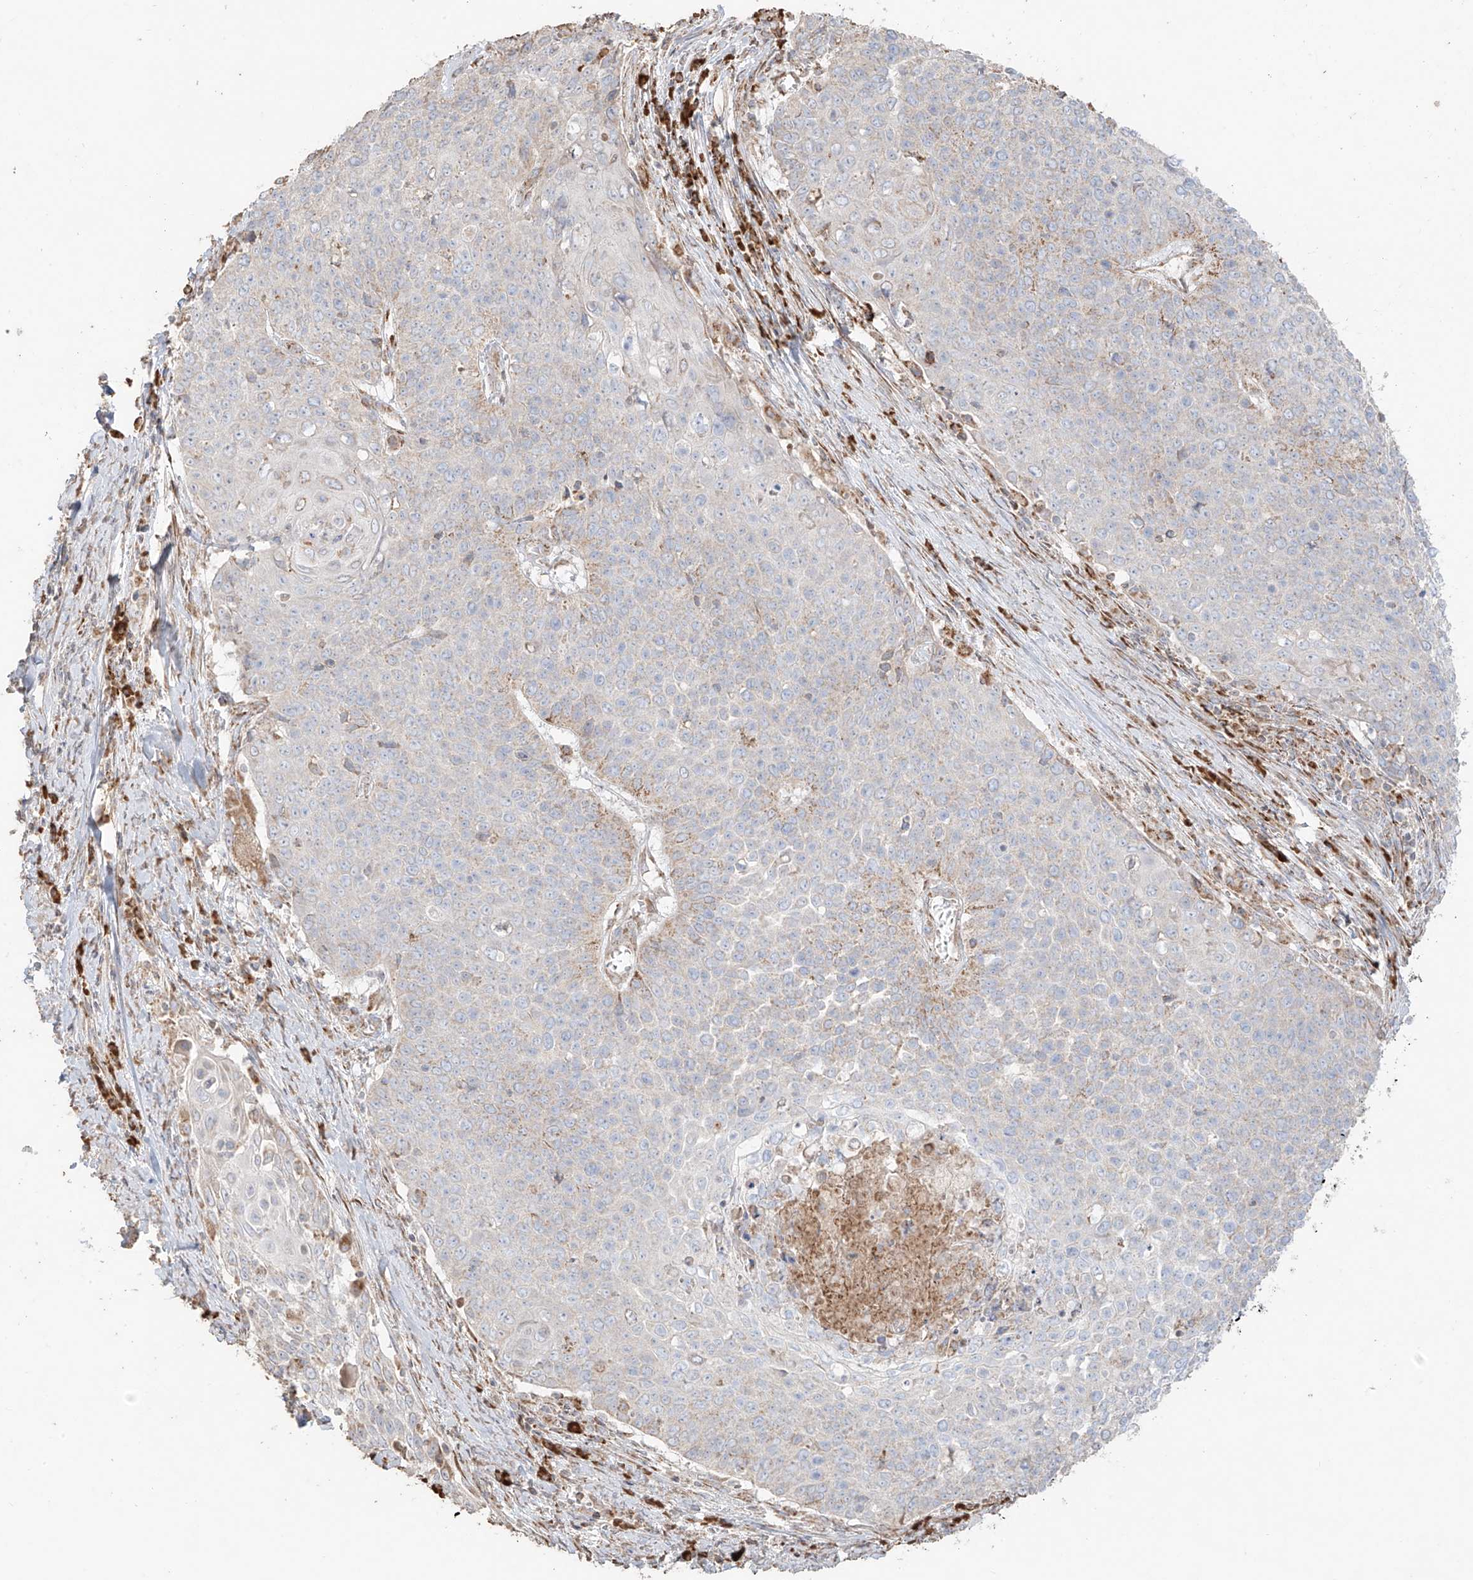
{"staining": {"intensity": "weak", "quantity": "<25%", "location": "cytoplasmic/membranous"}, "tissue": "cervical cancer", "cell_type": "Tumor cells", "image_type": "cancer", "snomed": [{"axis": "morphology", "description": "Squamous cell carcinoma, NOS"}, {"axis": "topography", "description": "Cervix"}], "caption": "Immunohistochemistry (IHC) micrograph of cervical squamous cell carcinoma stained for a protein (brown), which shows no positivity in tumor cells.", "gene": "COLGALT2", "patient": {"sex": "female", "age": 39}}